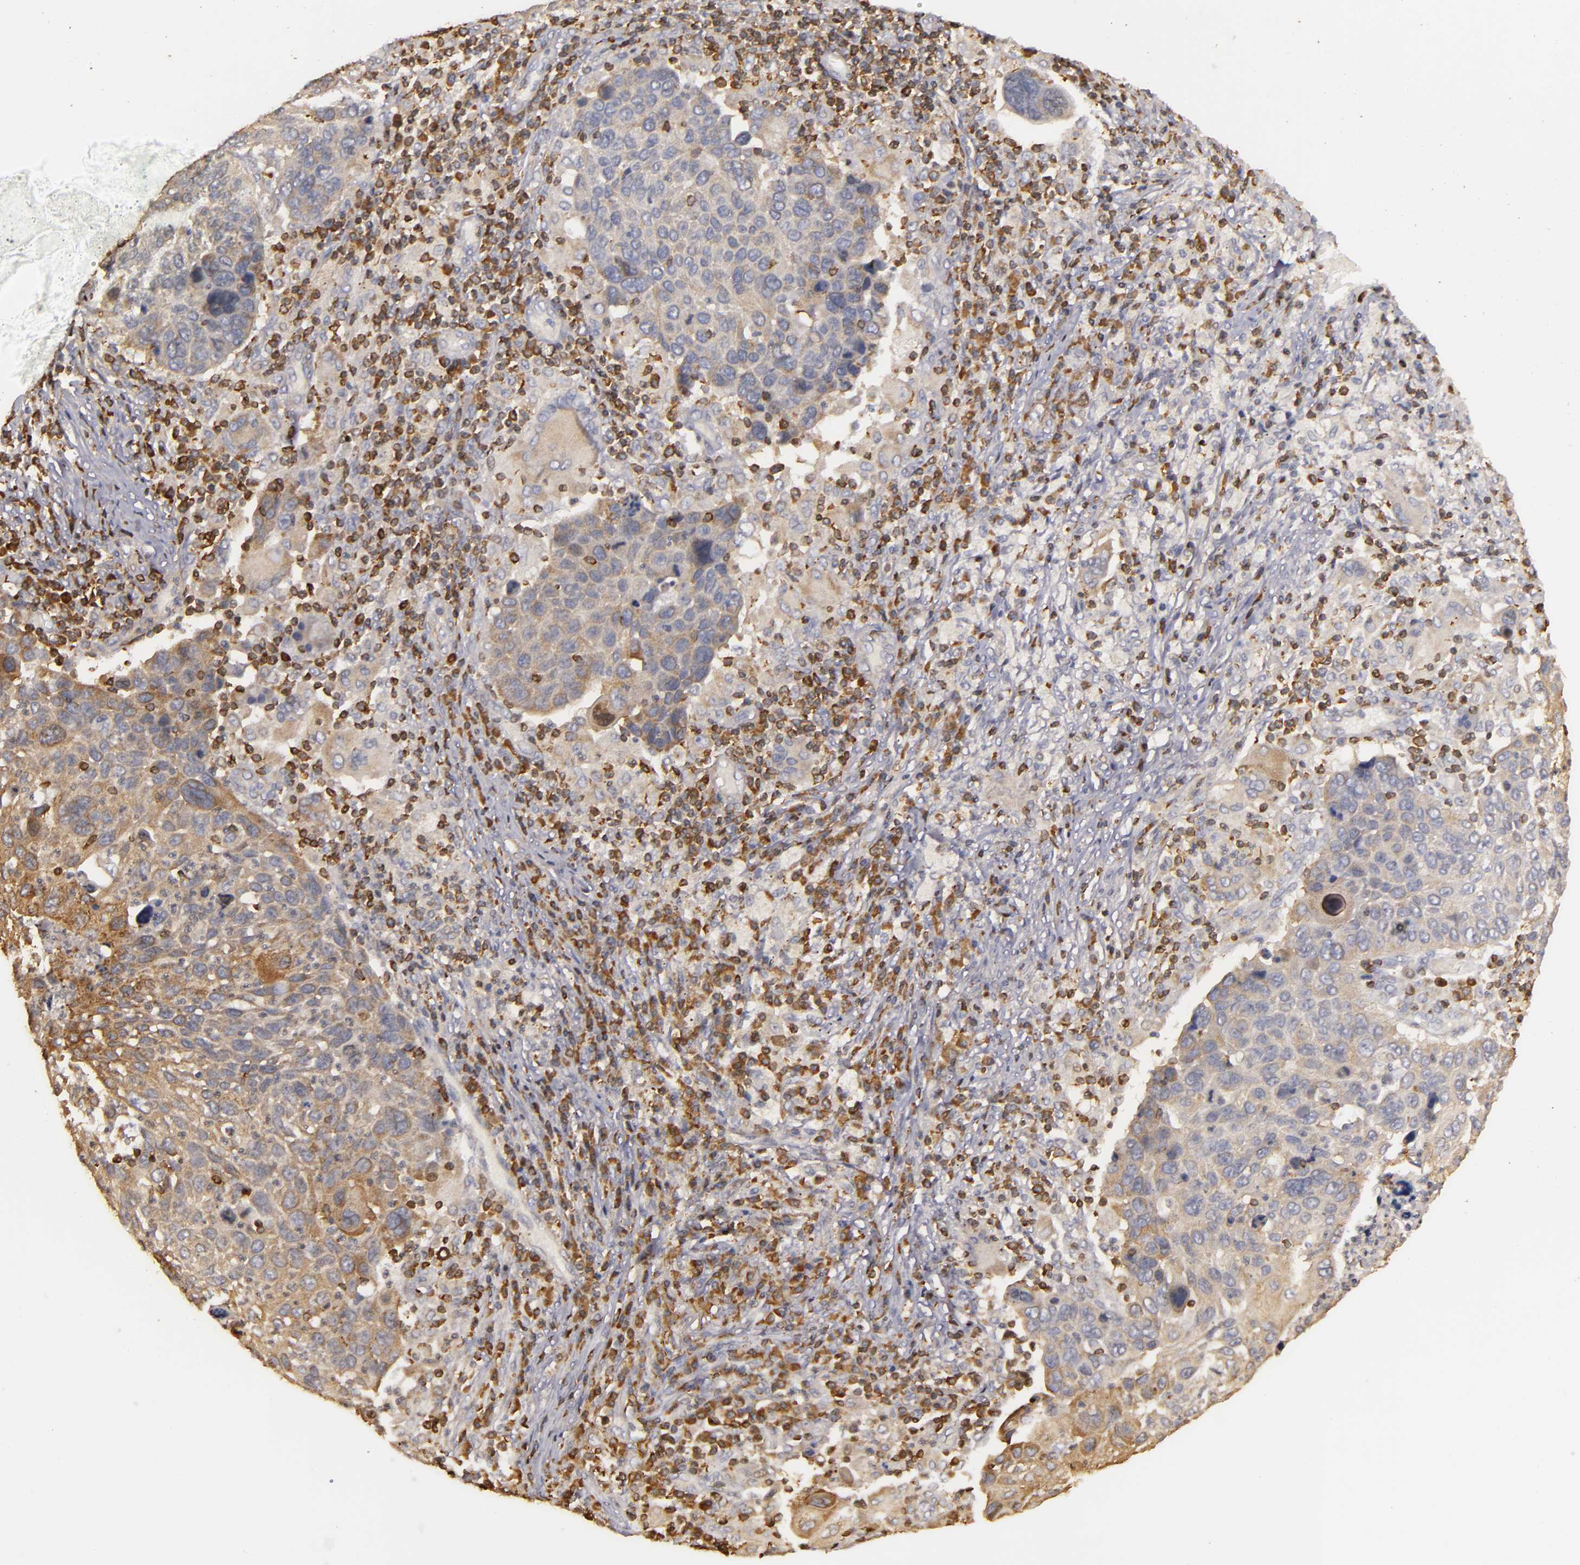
{"staining": {"intensity": "weak", "quantity": ">75%", "location": "cytoplasmic/membranous"}, "tissue": "lung cancer", "cell_type": "Tumor cells", "image_type": "cancer", "snomed": [{"axis": "morphology", "description": "Squamous cell carcinoma, NOS"}, {"axis": "topography", "description": "Lung"}], "caption": "This image reveals lung cancer stained with IHC to label a protein in brown. The cytoplasmic/membranous of tumor cells show weak positivity for the protein. Nuclei are counter-stained blue.", "gene": "SLC9A3R1", "patient": {"sex": "male", "age": 68}}